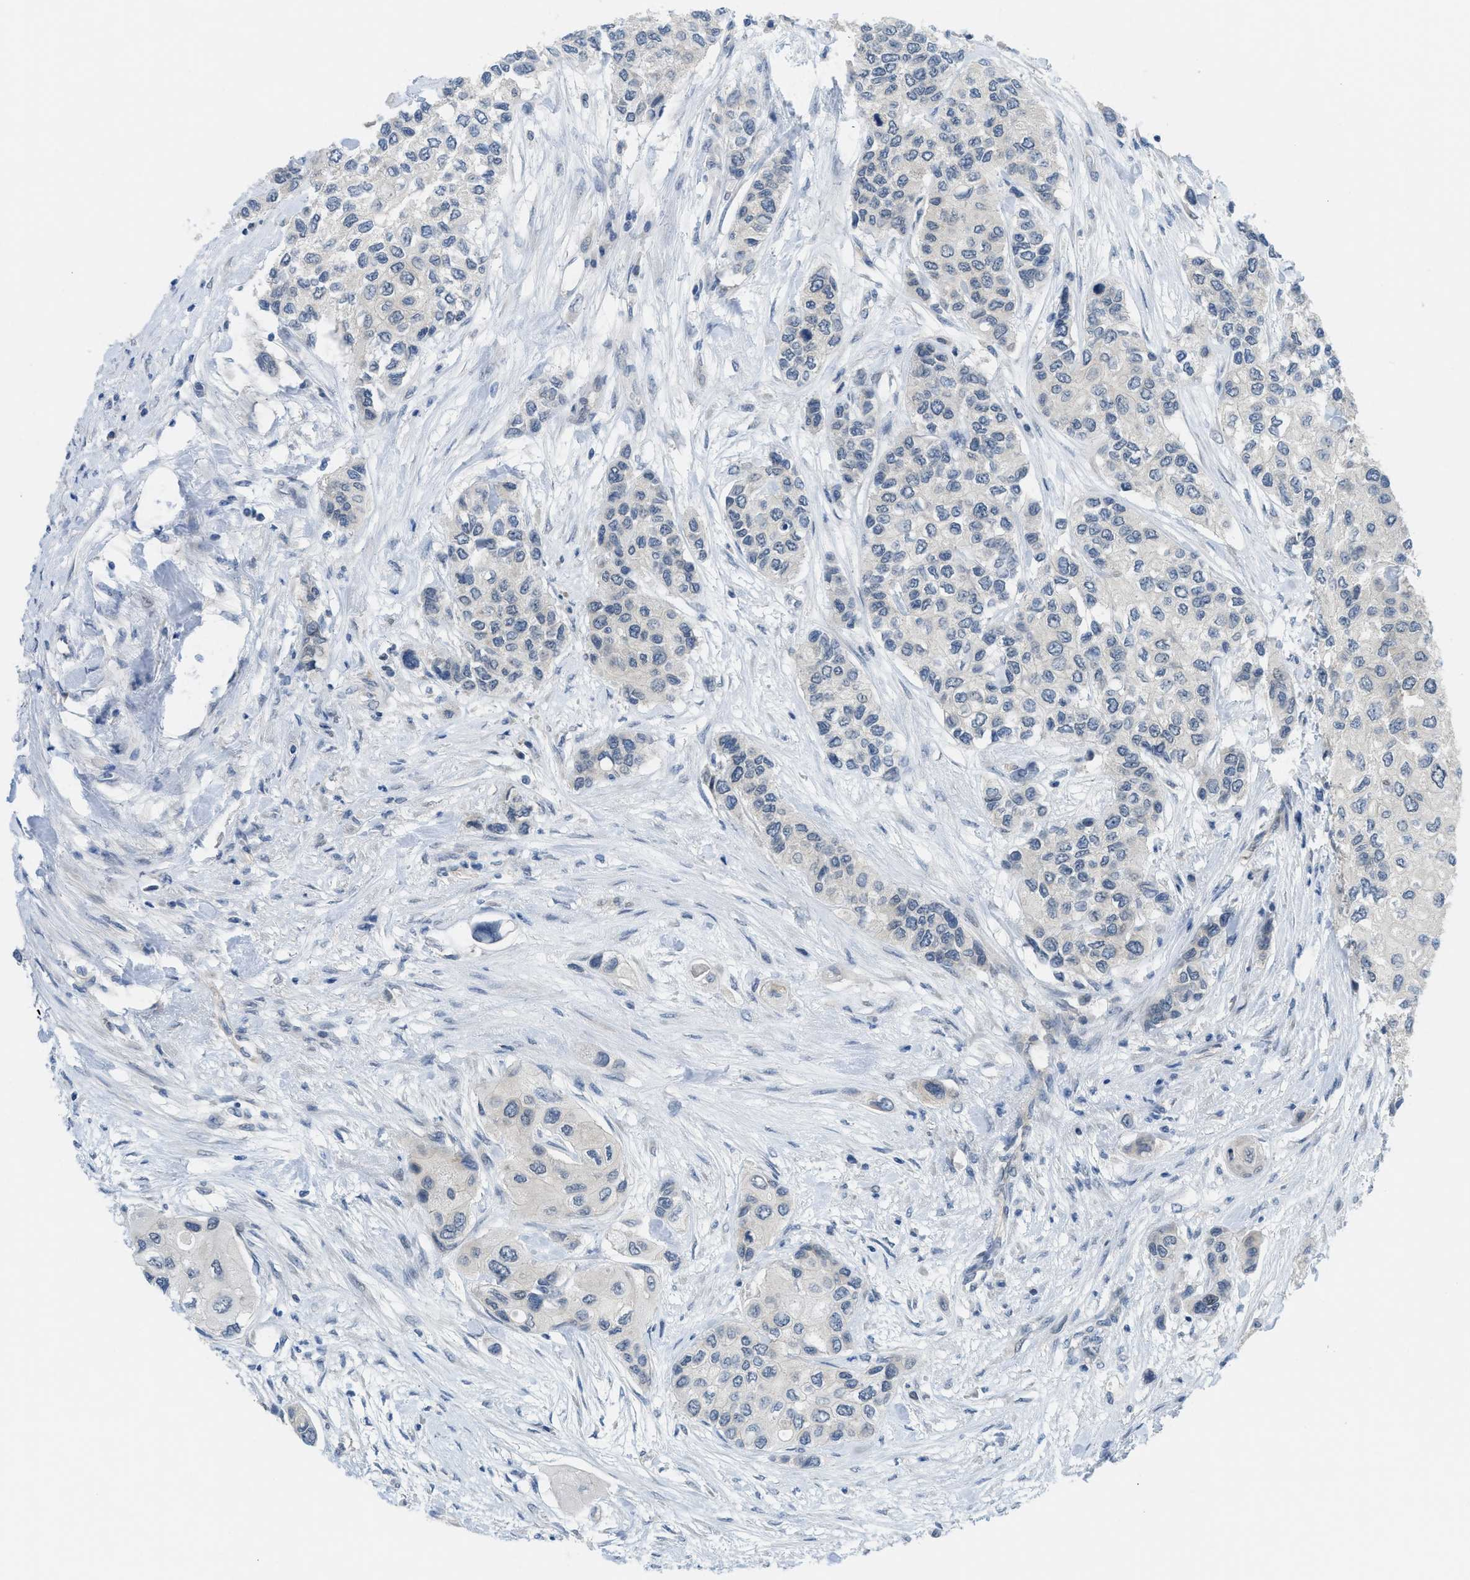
{"staining": {"intensity": "negative", "quantity": "none", "location": "none"}, "tissue": "urothelial cancer", "cell_type": "Tumor cells", "image_type": "cancer", "snomed": [{"axis": "morphology", "description": "Urothelial carcinoma, High grade"}, {"axis": "topography", "description": "Urinary bladder"}], "caption": "Urothelial cancer was stained to show a protein in brown. There is no significant positivity in tumor cells. The staining was performed using DAB to visualize the protein expression in brown, while the nuclei were stained in blue with hematoxylin (Magnification: 20x).", "gene": "TNFAIP1", "patient": {"sex": "female", "age": 56}}